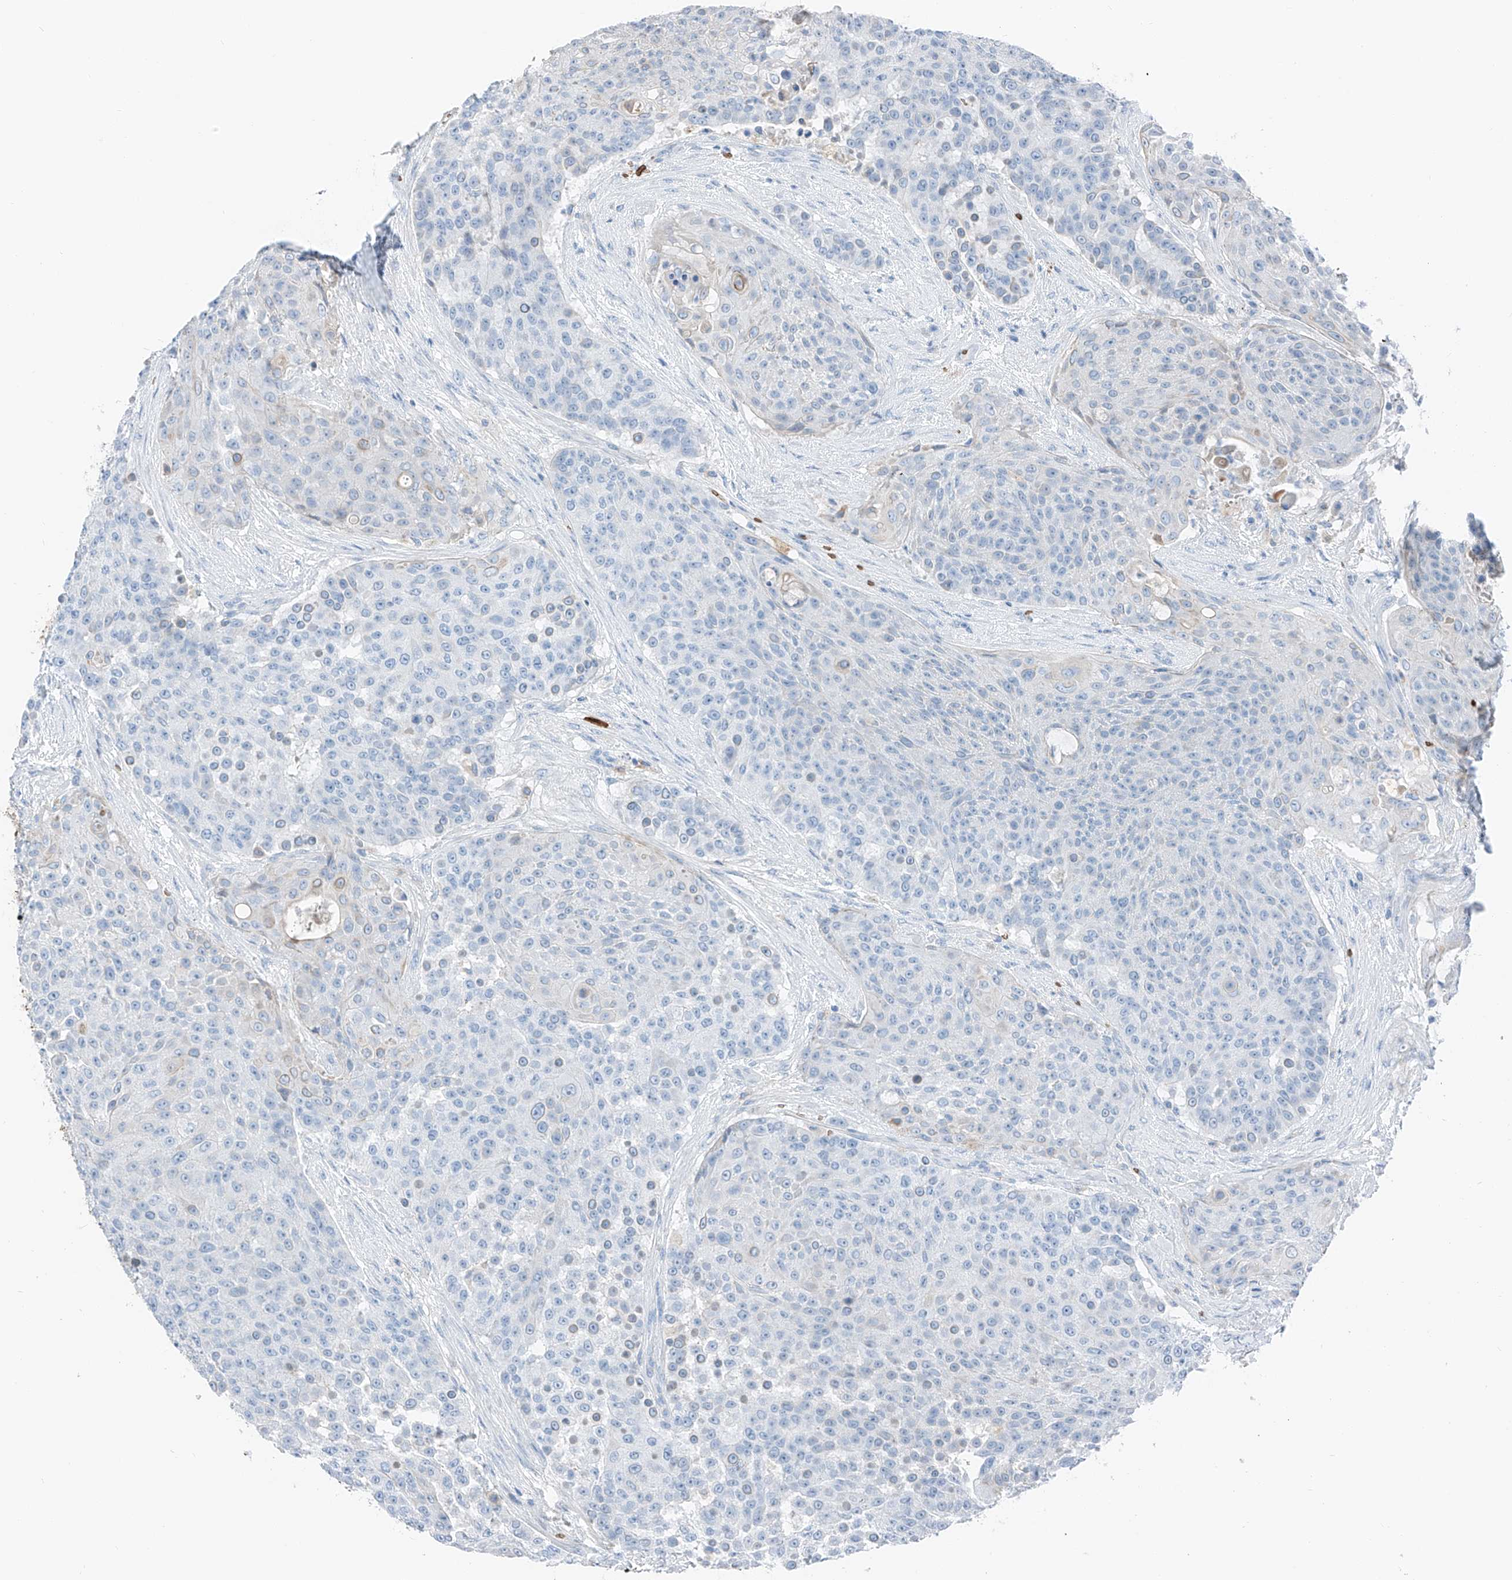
{"staining": {"intensity": "negative", "quantity": "none", "location": "none"}, "tissue": "urothelial cancer", "cell_type": "Tumor cells", "image_type": "cancer", "snomed": [{"axis": "morphology", "description": "Urothelial carcinoma, High grade"}, {"axis": "topography", "description": "Urinary bladder"}], "caption": "Tumor cells show no significant protein expression in urothelial carcinoma (high-grade).", "gene": "PRSS23", "patient": {"sex": "female", "age": 63}}